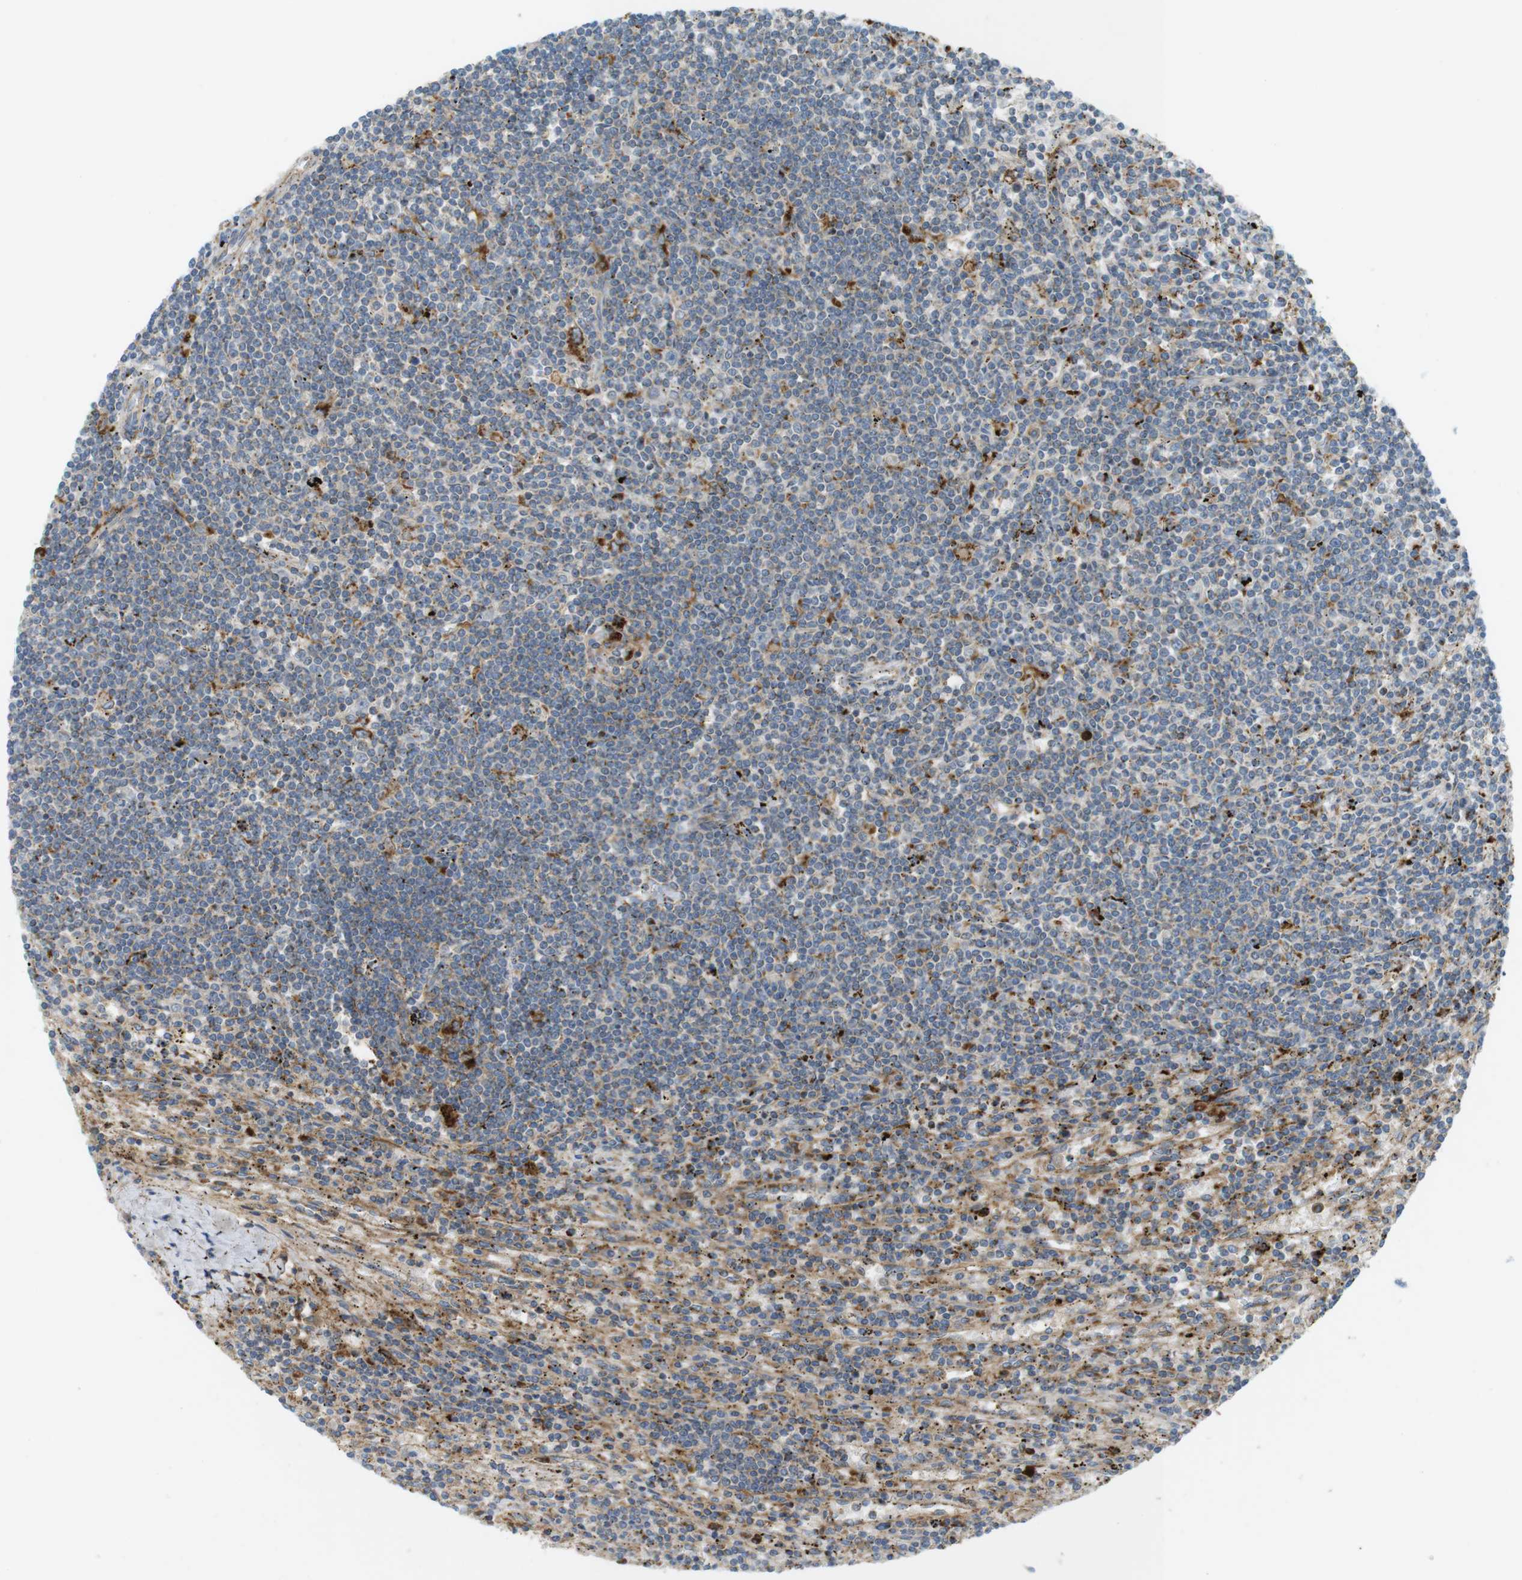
{"staining": {"intensity": "moderate", "quantity": "<25%", "location": "cytoplasmic/membranous"}, "tissue": "lymphoma", "cell_type": "Tumor cells", "image_type": "cancer", "snomed": [{"axis": "morphology", "description": "Malignant lymphoma, non-Hodgkin's type, Low grade"}, {"axis": "topography", "description": "Spleen"}], "caption": "Low-grade malignant lymphoma, non-Hodgkin's type tissue shows moderate cytoplasmic/membranous expression in about <25% of tumor cells The staining is performed using DAB (3,3'-diaminobenzidine) brown chromogen to label protein expression. The nuclei are counter-stained blue using hematoxylin.", "gene": "LAMP1", "patient": {"sex": "male", "age": 76}}